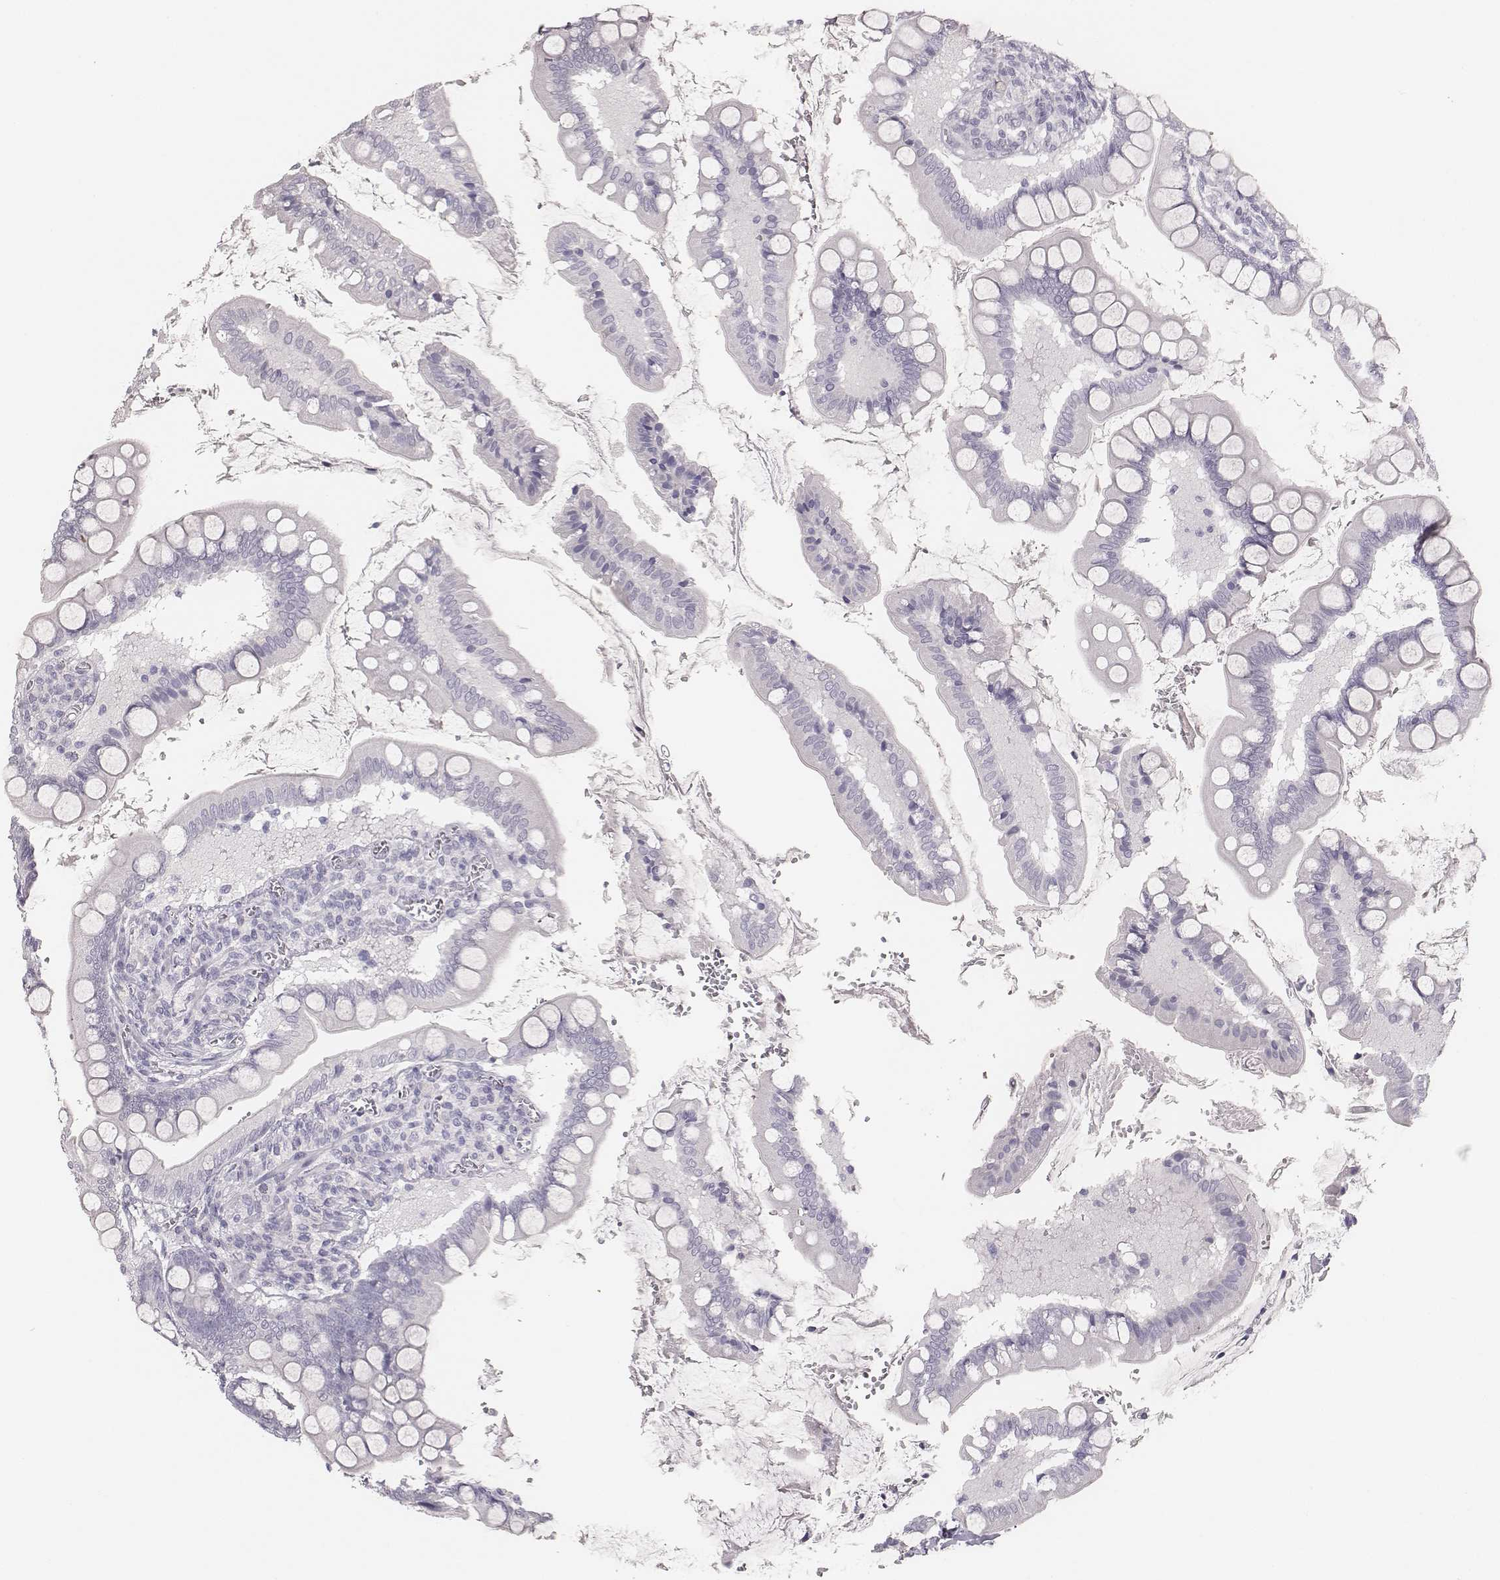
{"staining": {"intensity": "negative", "quantity": "none", "location": "none"}, "tissue": "small intestine", "cell_type": "Glandular cells", "image_type": "normal", "snomed": [{"axis": "morphology", "description": "Normal tissue, NOS"}, {"axis": "topography", "description": "Small intestine"}], "caption": "Glandular cells are negative for brown protein staining in normal small intestine. (DAB (3,3'-diaminobenzidine) IHC with hematoxylin counter stain).", "gene": "MYH6", "patient": {"sex": "female", "age": 56}}